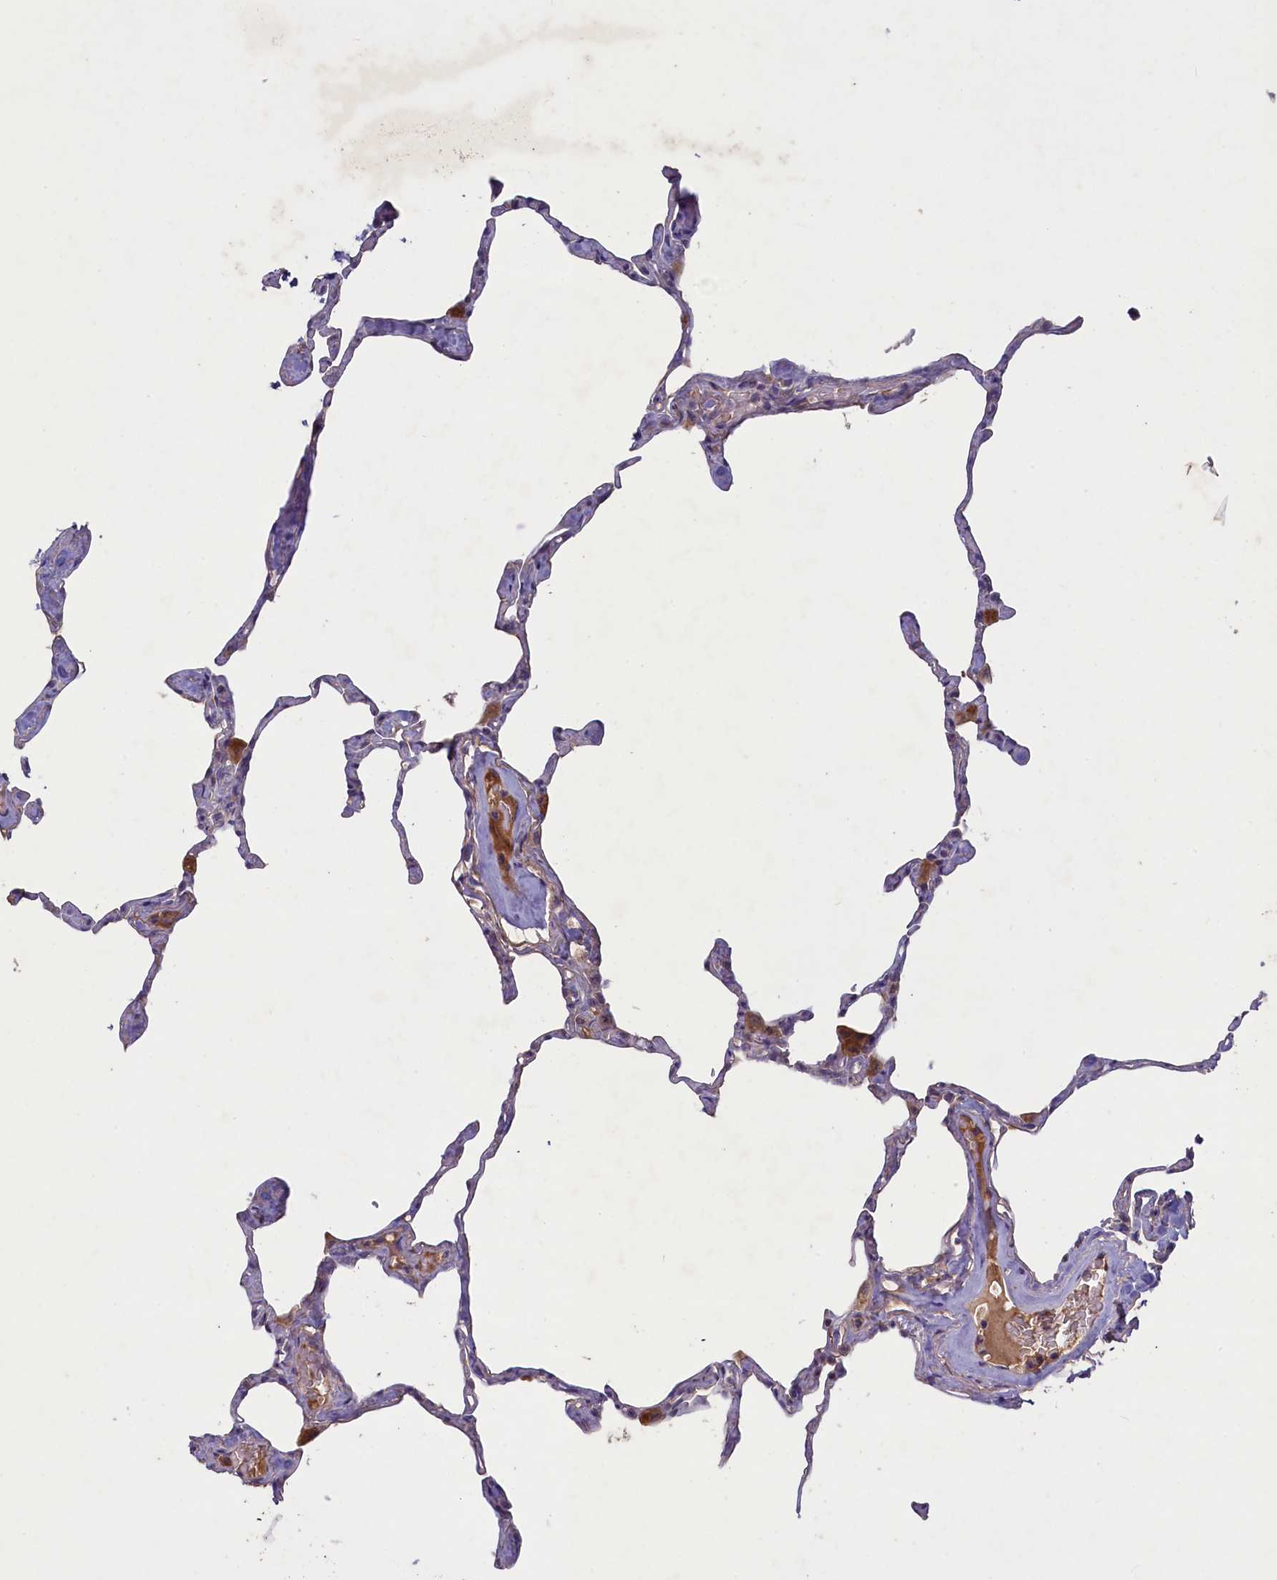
{"staining": {"intensity": "moderate", "quantity": "<25%", "location": "cytoplasmic/membranous"}, "tissue": "lung", "cell_type": "Alveolar cells", "image_type": "normal", "snomed": [{"axis": "morphology", "description": "Normal tissue, NOS"}, {"axis": "topography", "description": "Lung"}], "caption": "Protein positivity by immunohistochemistry demonstrates moderate cytoplasmic/membranous positivity in about <25% of alveolar cells in normal lung. (DAB (3,3'-diaminobenzidine) = brown stain, brightfield microscopy at high magnification).", "gene": "ATF7IP2", "patient": {"sex": "male", "age": 65}}